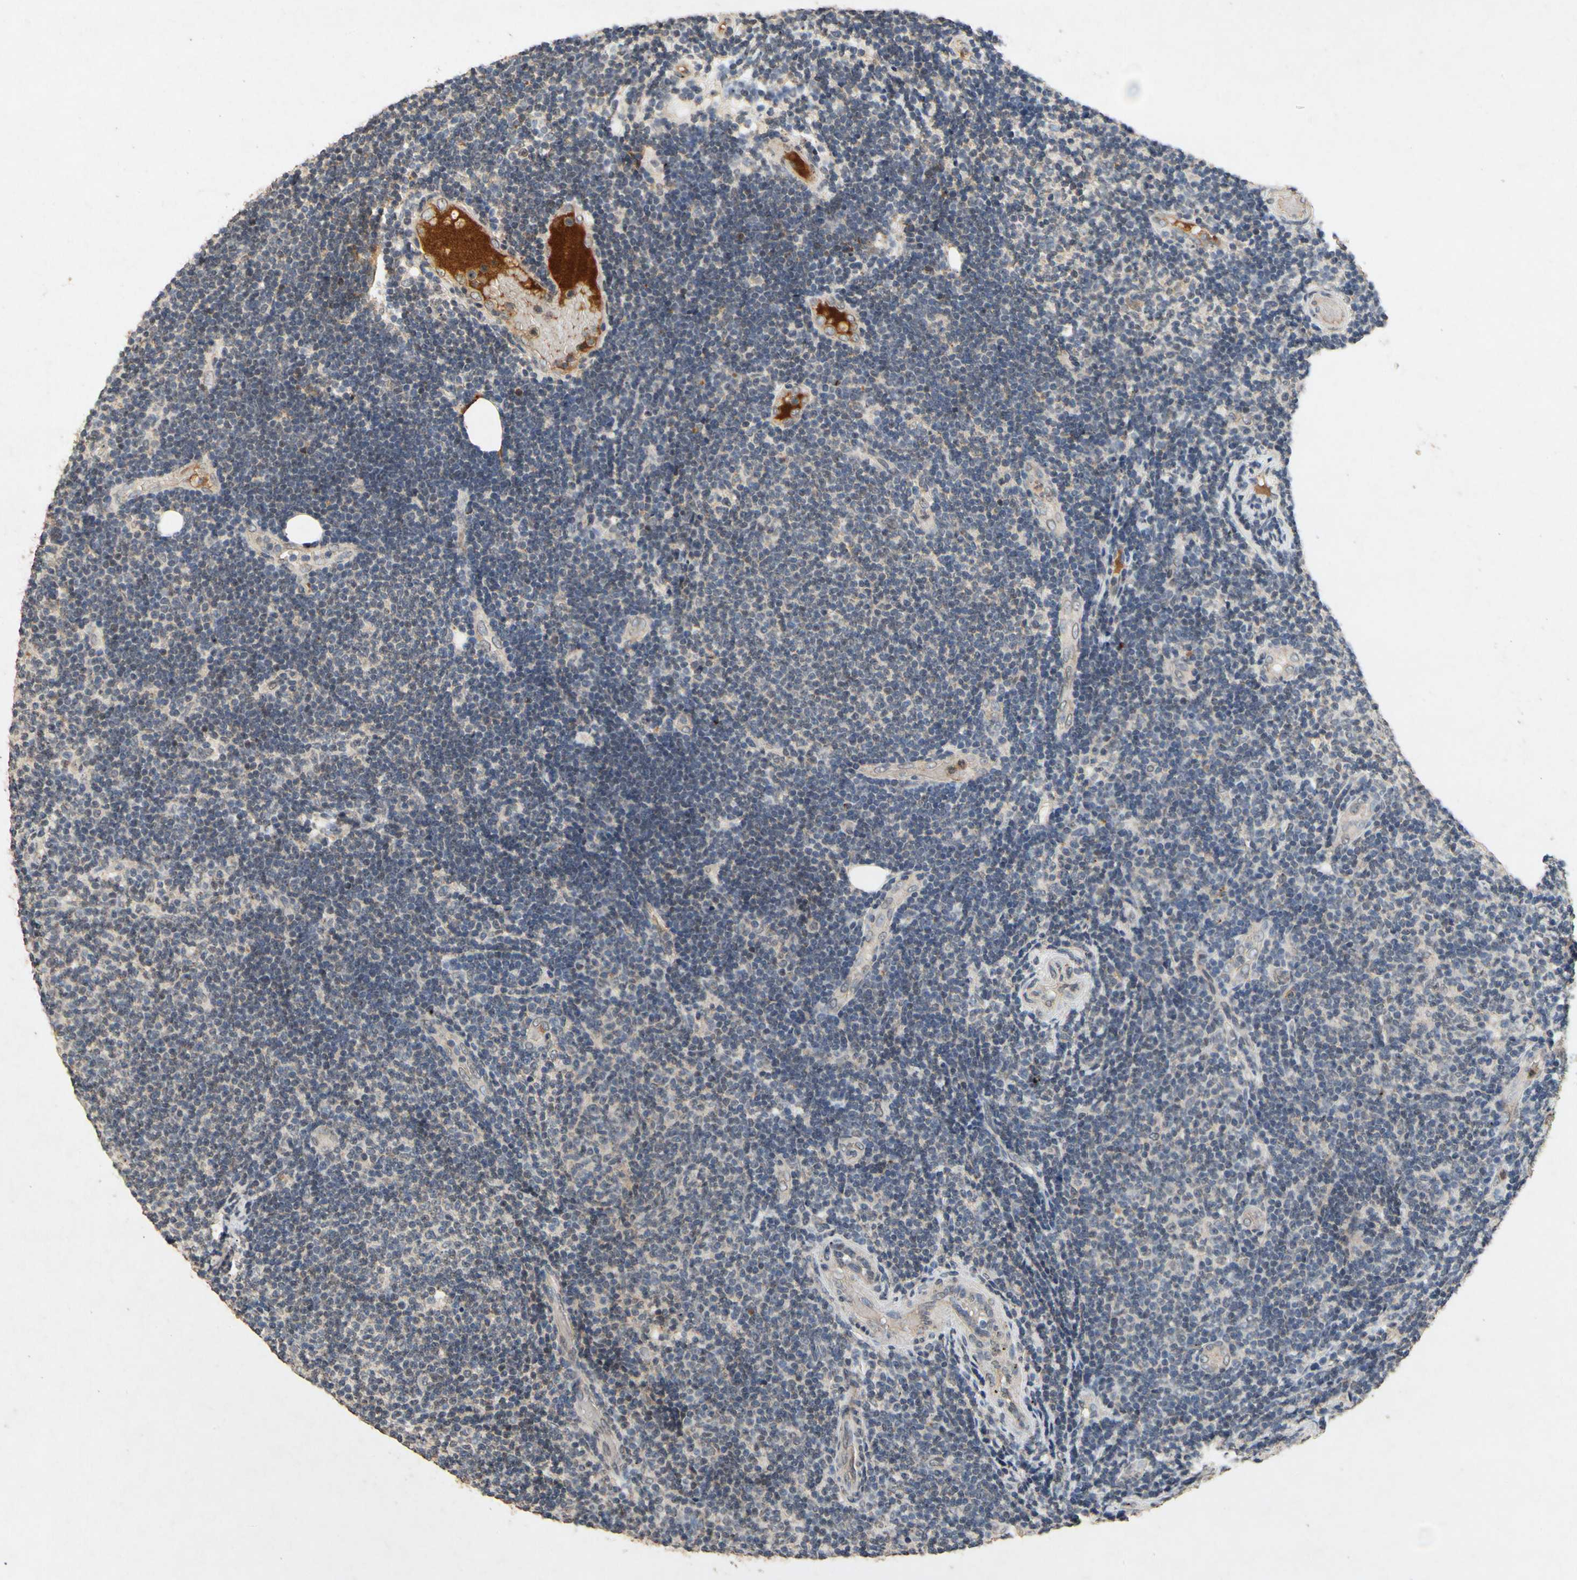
{"staining": {"intensity": "negative", "quantity": "none", "location": "none"}, "tissue": "lymphoma", "cell_type": "Tumor cells", "image_type": "cancer", "snomed": [{"axis": "morphology", "description": "Malignant lymphoma, non-Hodgkin's type, Low grade"}, {"axis": "topography", "description": "Lymph node"}], "caption": "This is a histopathology image of immunohistochemistry staining of lymphoma, which shows no staining in tumor cells. The staining was performed using DAB (3,3'-diaminobenzidine) to visualize the protein expression in brown, while the nuclei were stained in blue with hematoxylin (Magnification: 20x).", "gene": "CP", "patient": {"sex": "male", "age": 83}}